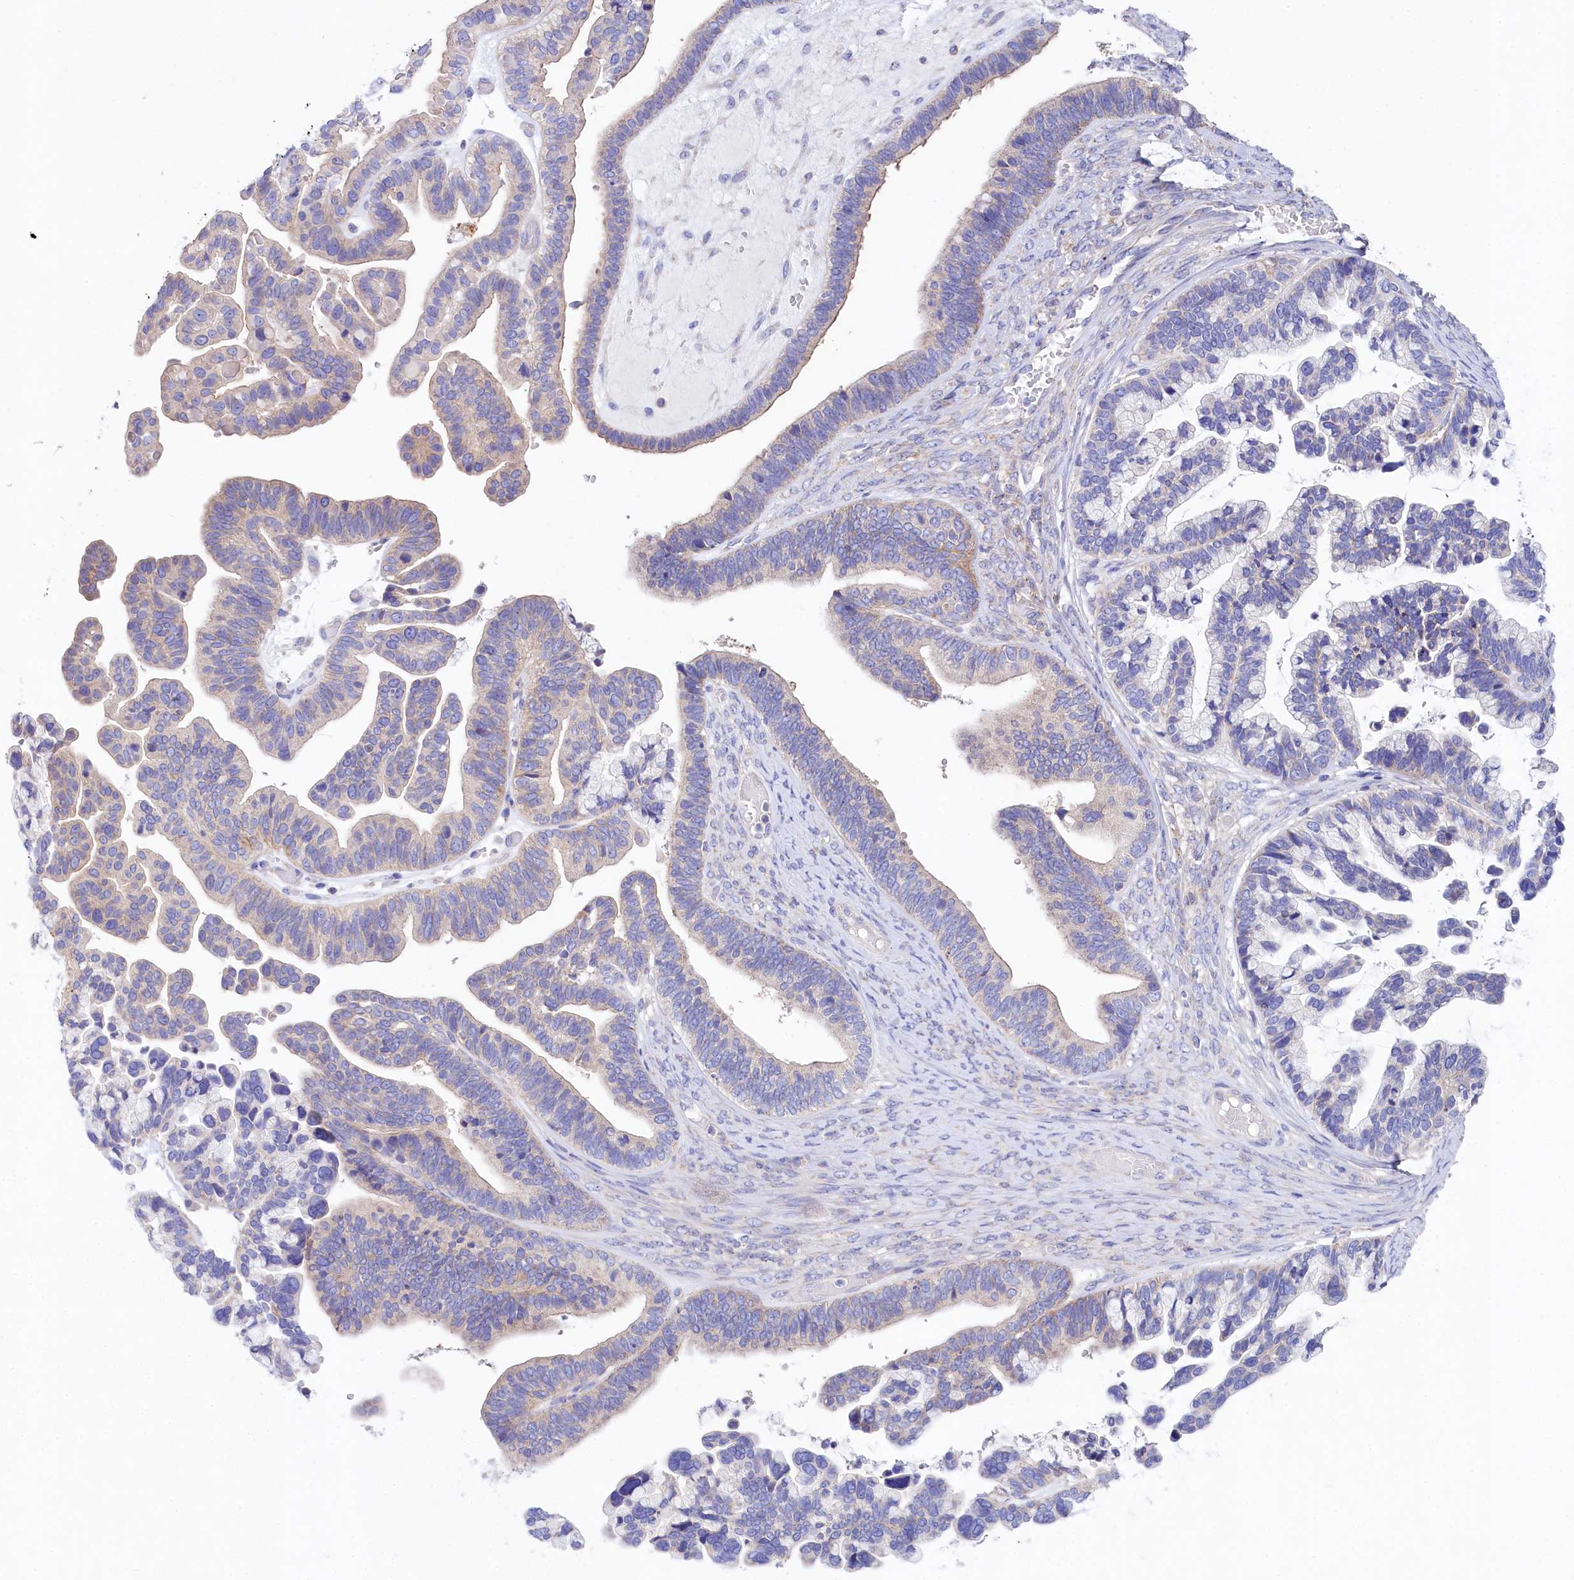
{"staining": {"intensity": "moderate", "quantity": "<25%", "location": "cytoplasmic/membranous"}, "tissue": "ovarian cancer", "cell_type": "Tumor cells", "image_type": "cancer", "snomed": [{"axis": "morphology", "description": "Cystadenocarcinoma, serous, NOS"}, {"axis": "topography", "description": "Ovary"}], "caption": "A brown stain labels moderate cytoplasmic/membranous positivity of a protein in human serous cystadenocarcinoma (ovarian) tumor cells.", "gene": "VPS26B", "patient": {"sex": "female", "age": 56}}